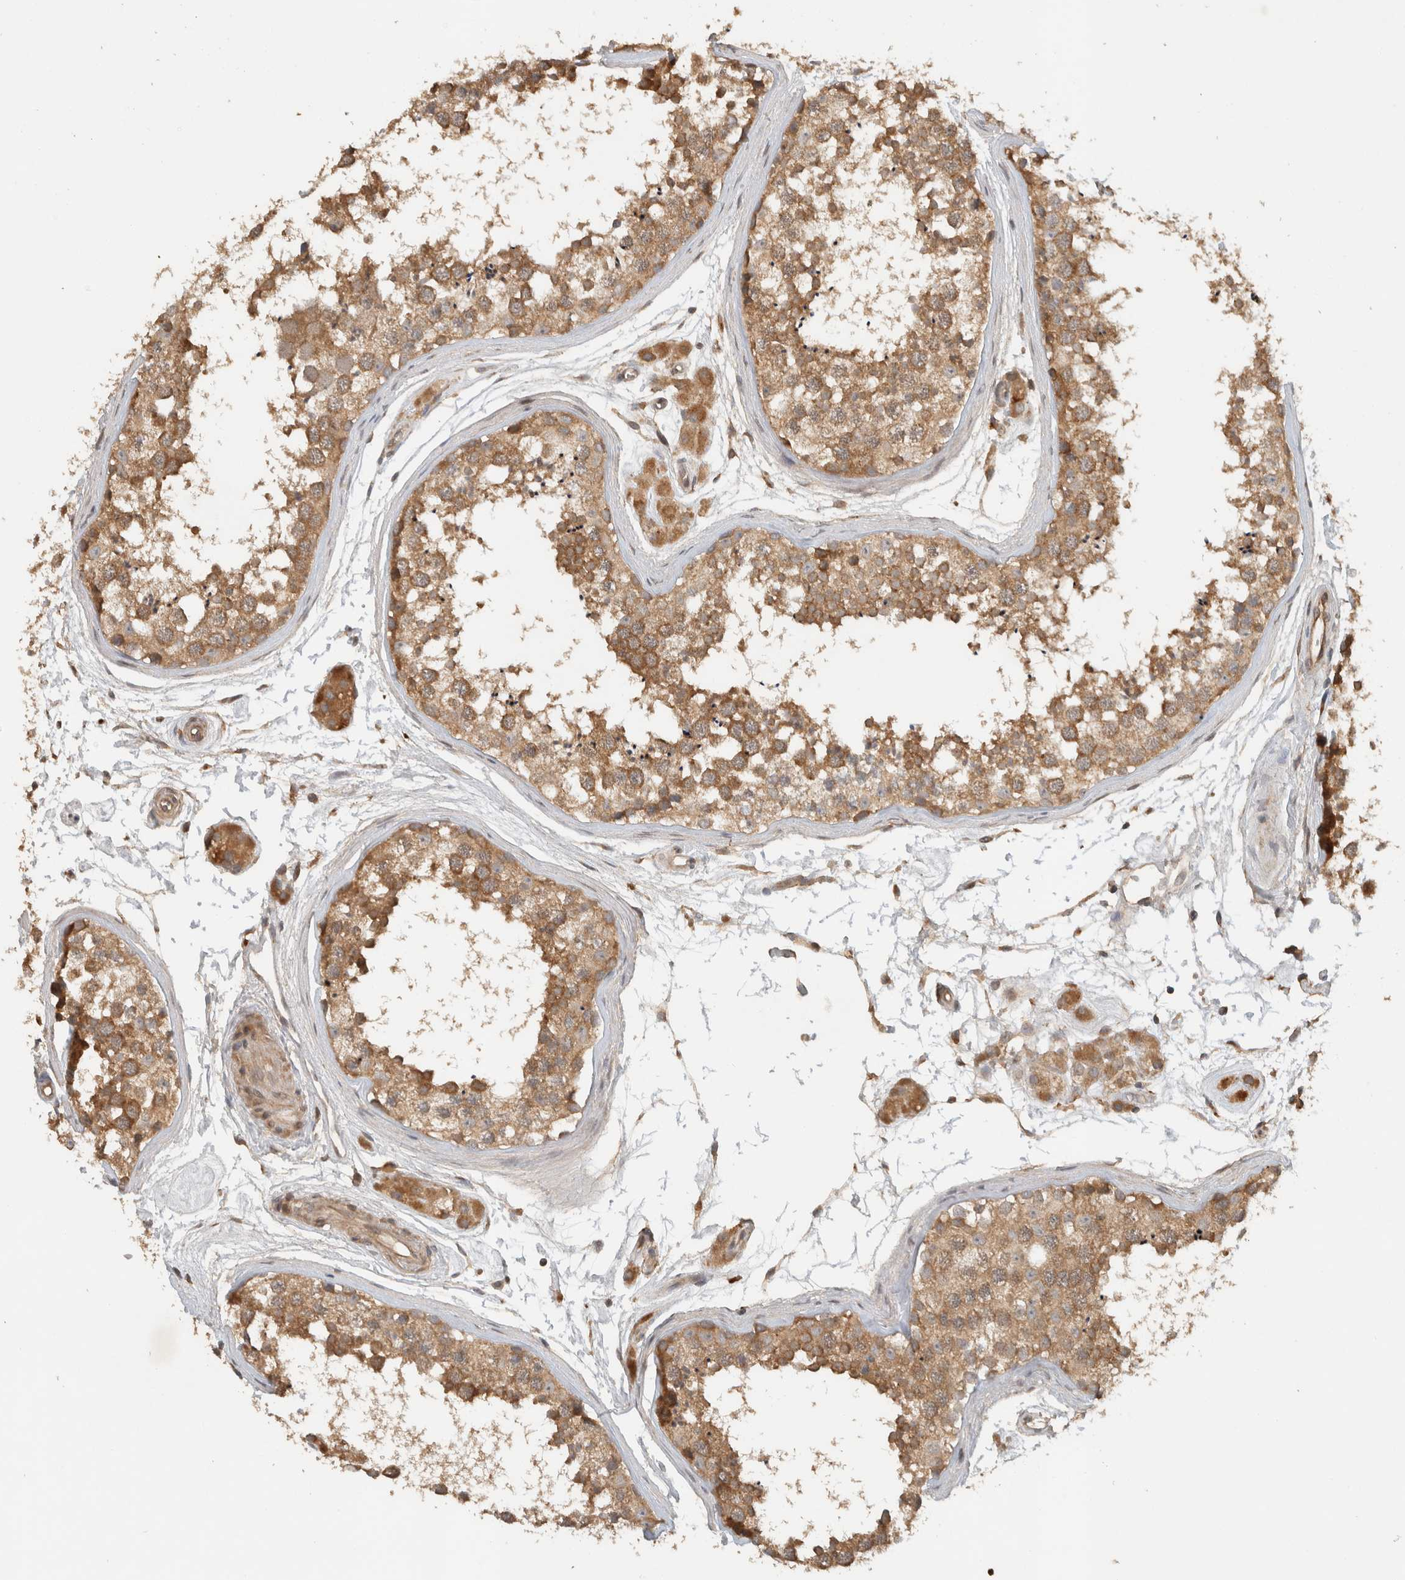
{"staining": {"intensity": "moderate", "quantity": ">75%", "location": "cytoplasmic/membranous"}, "tissue": "testis", "cell_type": "Cells in seminiferous ducts", "image_type": "normal", "snomed": [{"axis": "morphology", "description": "Normal tissue, NOS"}, {"axis": "topography", "description": "Testis"}], "caption": "Testis stained with DAB (3,3'-diaminobenzidine) immunohistochemistry exhibits medium levels of moderate cytoplasmic/membranous staining in about >75% of cells in seminiferous ducts.", "gene": "ARMC9", "patient": {"sex": "male", "age": 56}}